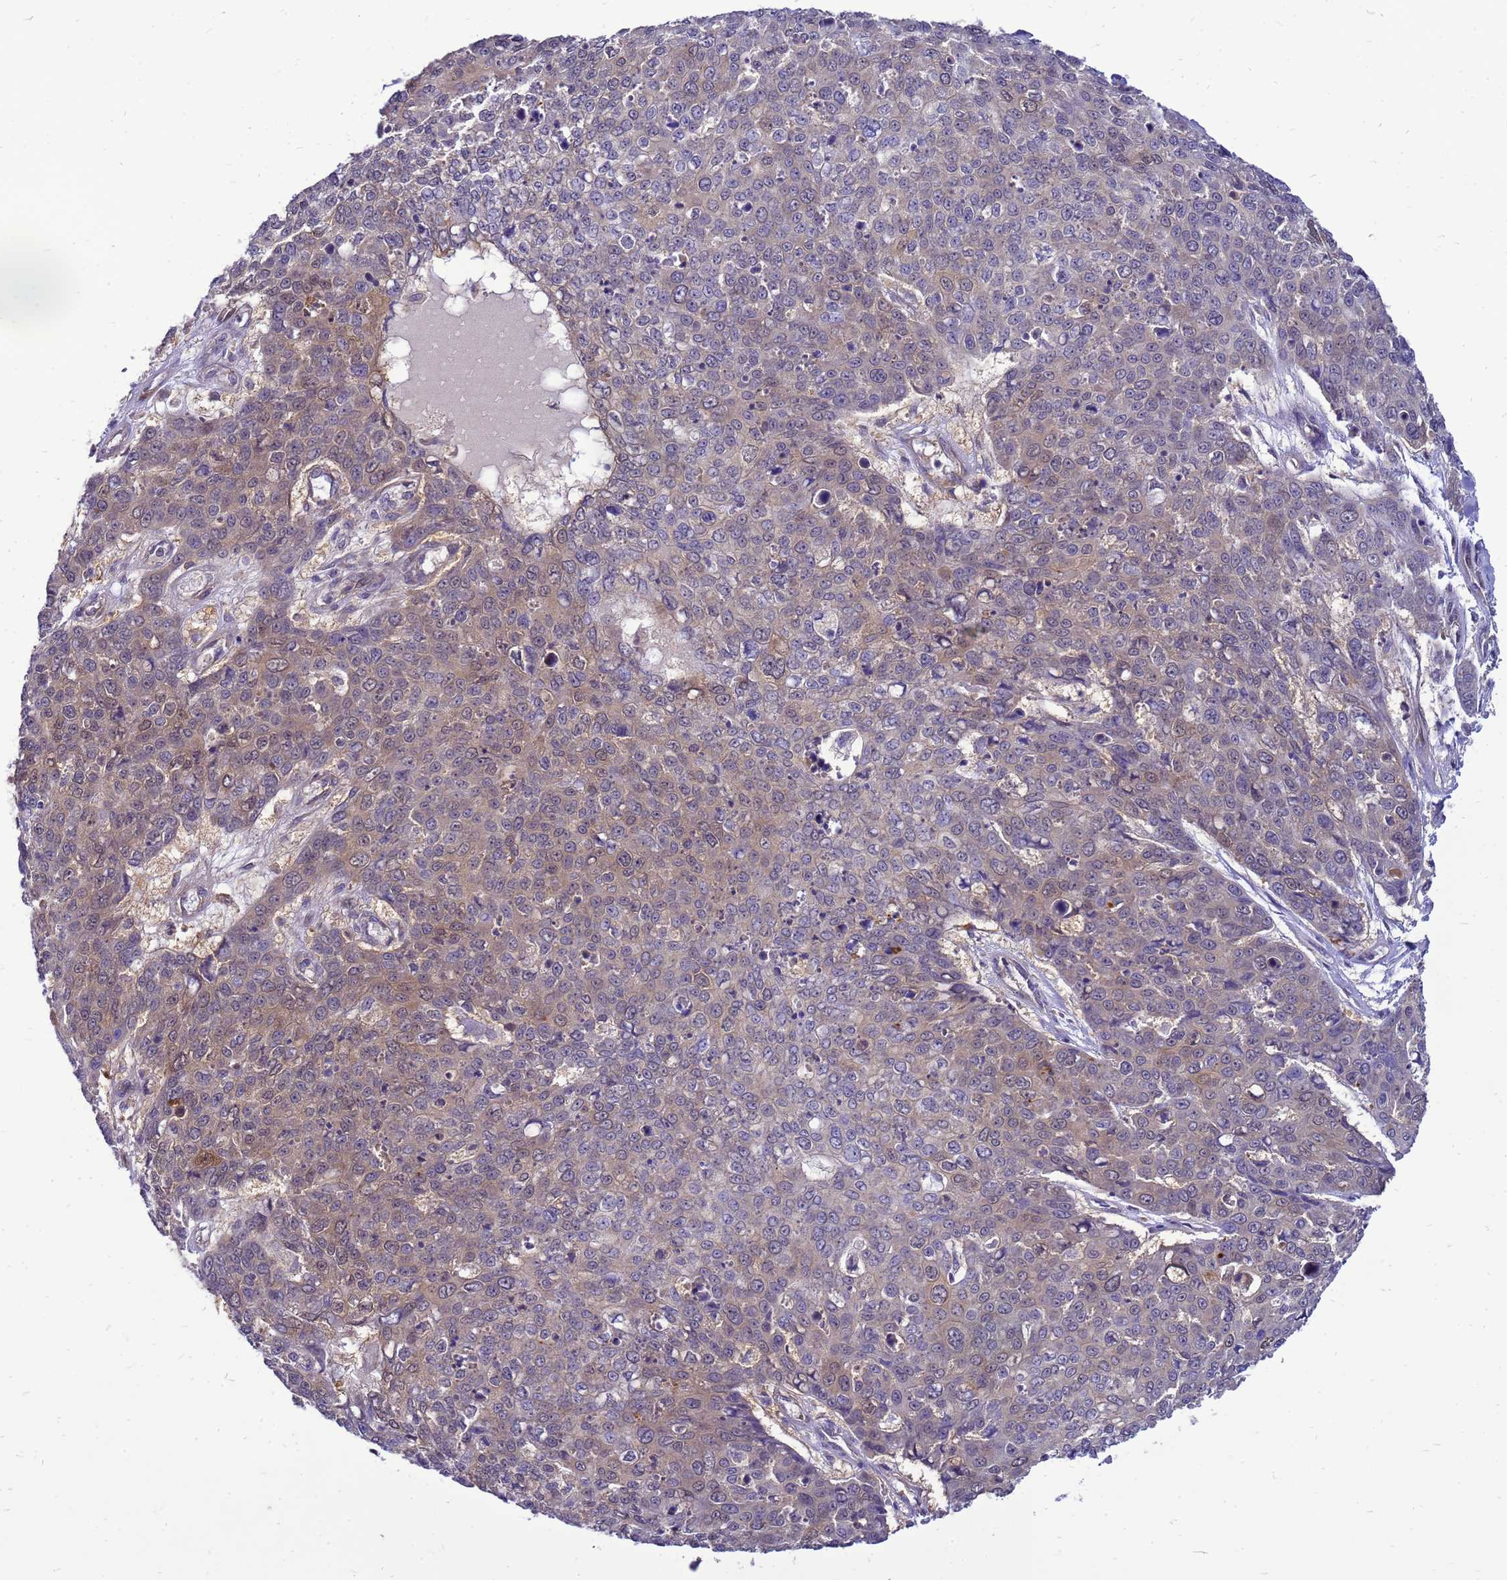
{"staining": {"intensity": "moderate", "quantity": "25%-75%", "location": "cytoplasmic/membranous"}, "tissue": "skin cancer", "cell_type": "Tumor cells", "image_type": "cancer", "snomed": [{"axis": "morphology", "description": "Squamous cell carcinoma, NOS"}, {"axis": "topography", "description": "Skin"}], "caption": "DAB (3,3'-diaminobenzidine) immunohistochemical staining of skin cancer (squamous cell carcinoma) displays moderate cytoplasmic/membranous protein positivity in about 25%-75% of tumor cells. (DAB = brown stain, brightfield microscopy at high magnification).", "gene": "ENOPH1", "patient": {"sex": "male", "age": 71}}